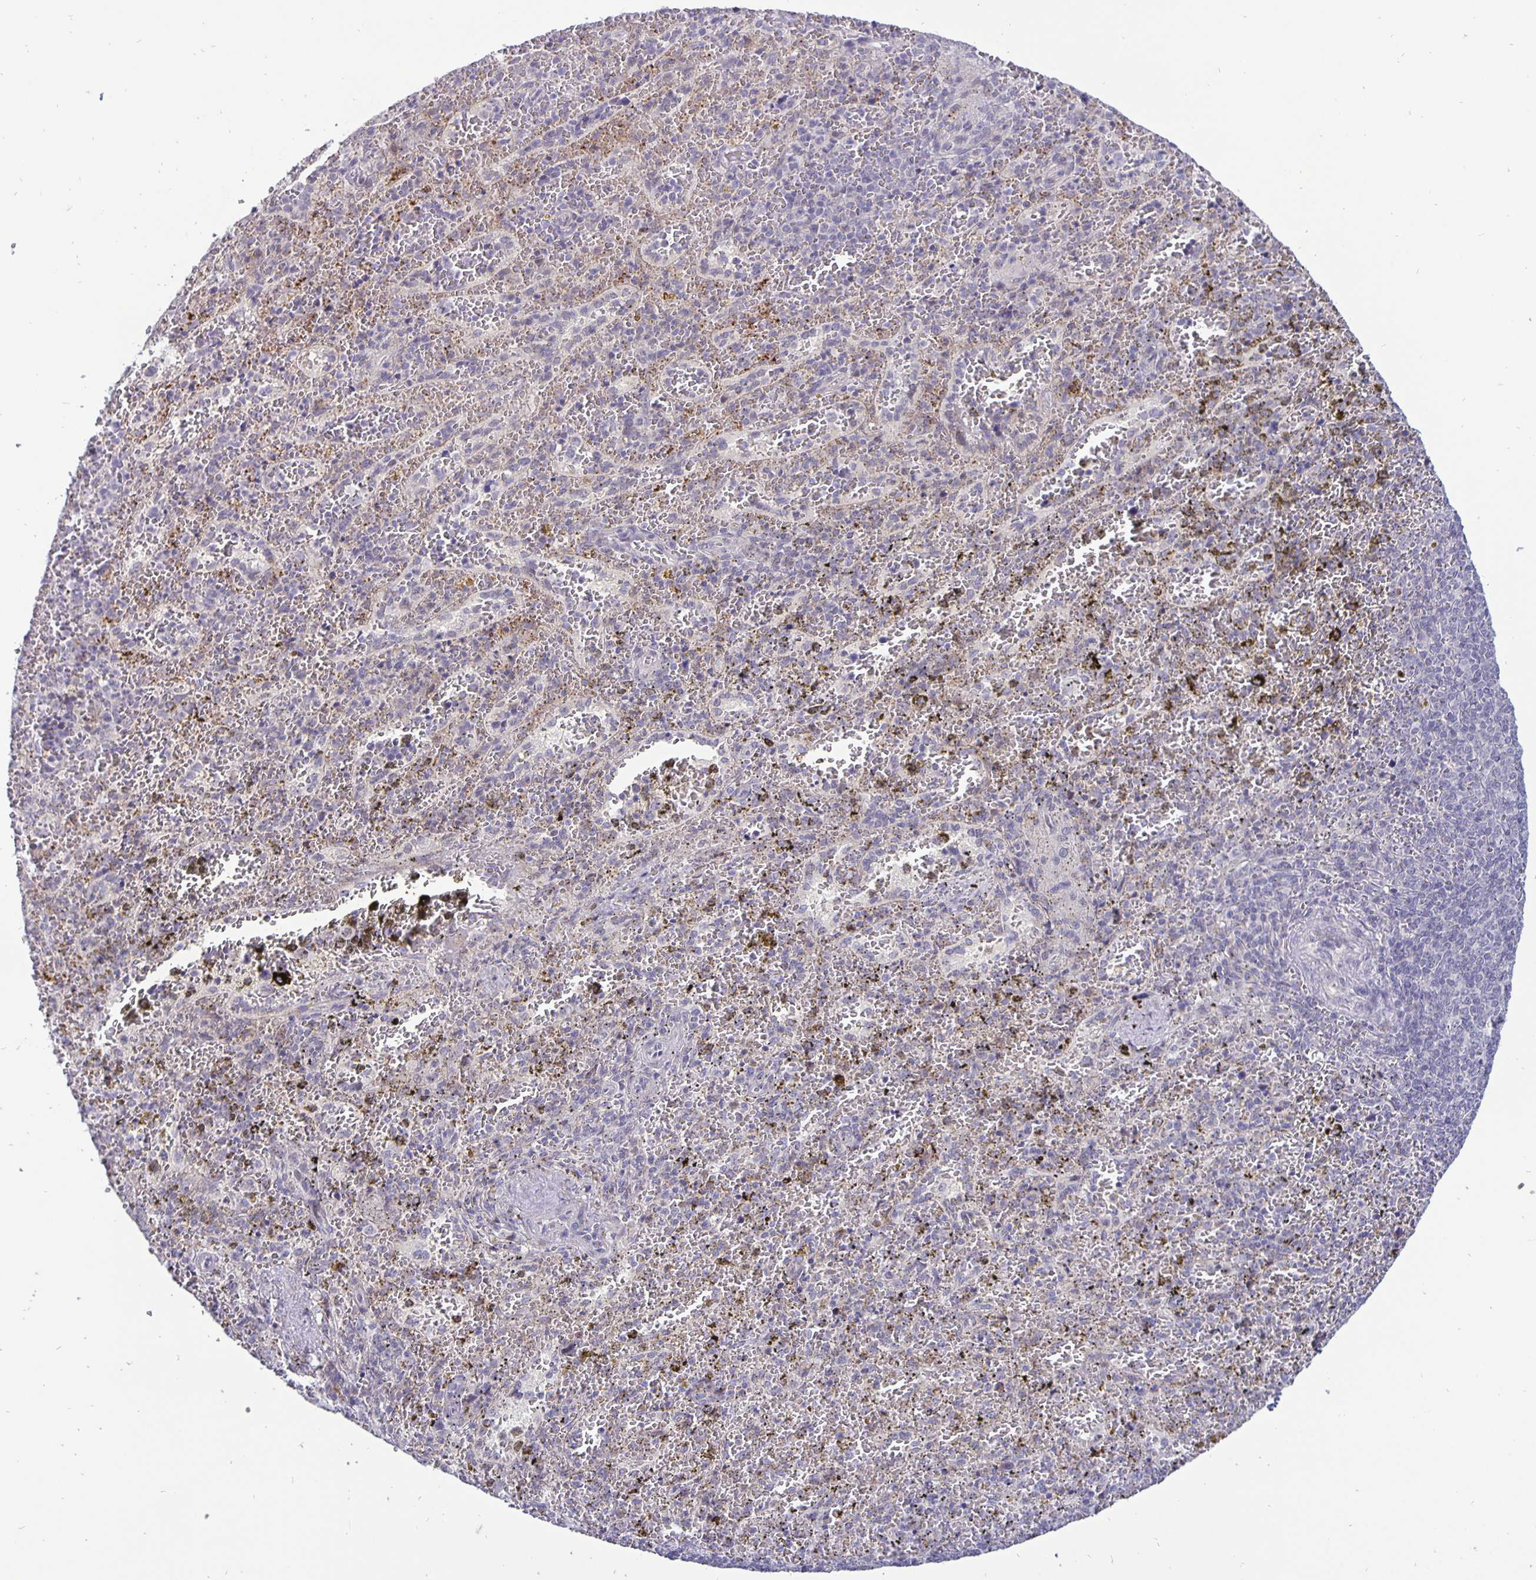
{"staining": {"intensity": "negative", "quantity": "none", "location": "none"}, "tissue": "spleen", "cell_type": "Cells in red pulp", "image_type": "normal", "snomed": [{"axis": "morphology", "description": "Normal tissue, NOS"}, {"axis": "topography", "description": "Spleen"}], "caption": "A micrograph of human spleen is negative for staining in cells in red pulp. (DAB IHC, high magnification).", "gene": "ERBB2", "patient": {"sex": "female", "age": 50}}